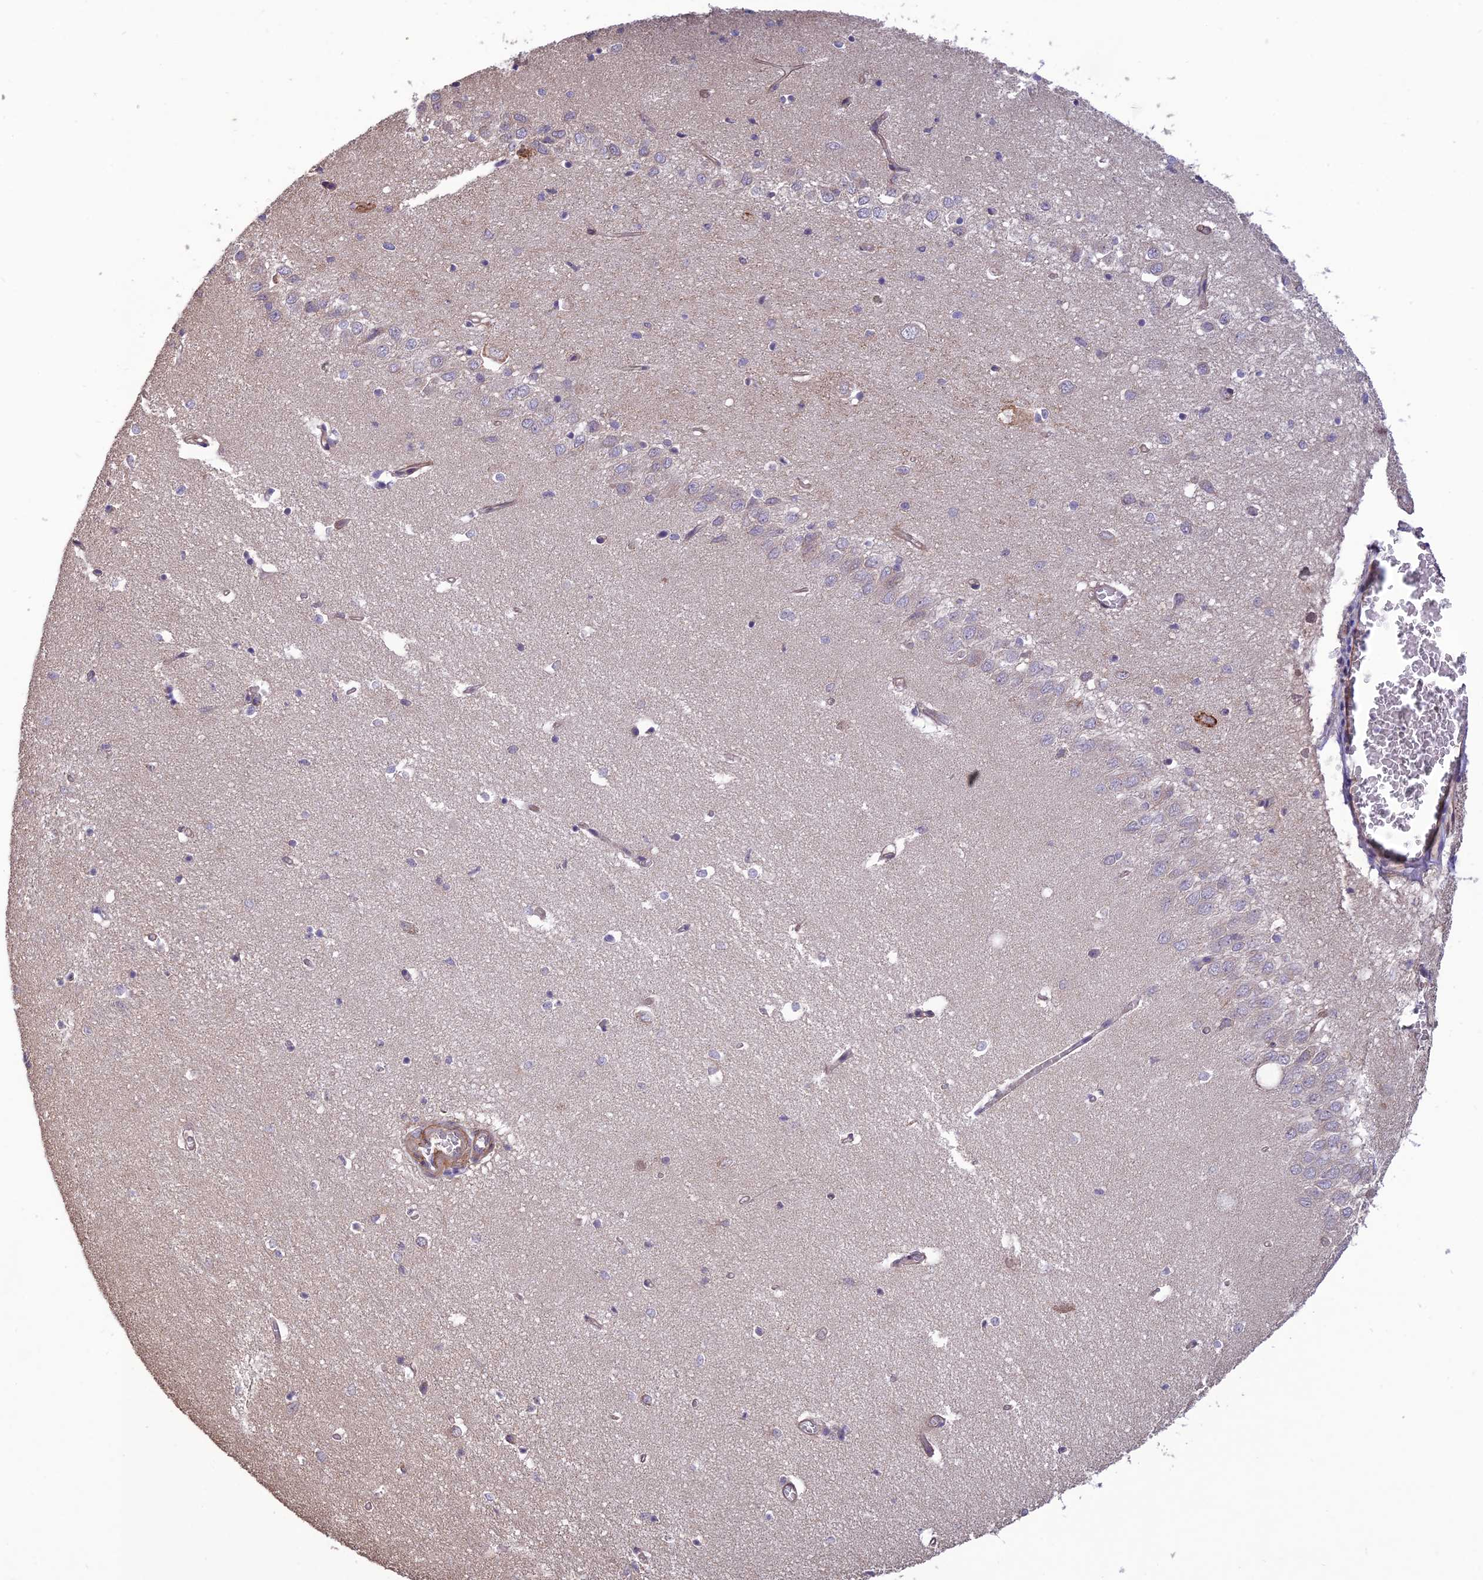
{"staining": {"intensity": "negative", "quantity": "none", "location": "none"}, "tissue": "hippocampus", "cell_type": "Glial cells", "image_type": "normal", "snomed": [{"axis": "morphology", "description": "Normal tissue, NOS"}, {"axis": "topography", "description": "Hippocampus"}], "caption": "Immunohistochemistry (IHC) of normal human hippocampus shows no positivity in glial cells.", "gene": "PAGR1", "patient": {"sex": "female", "age": 64}}